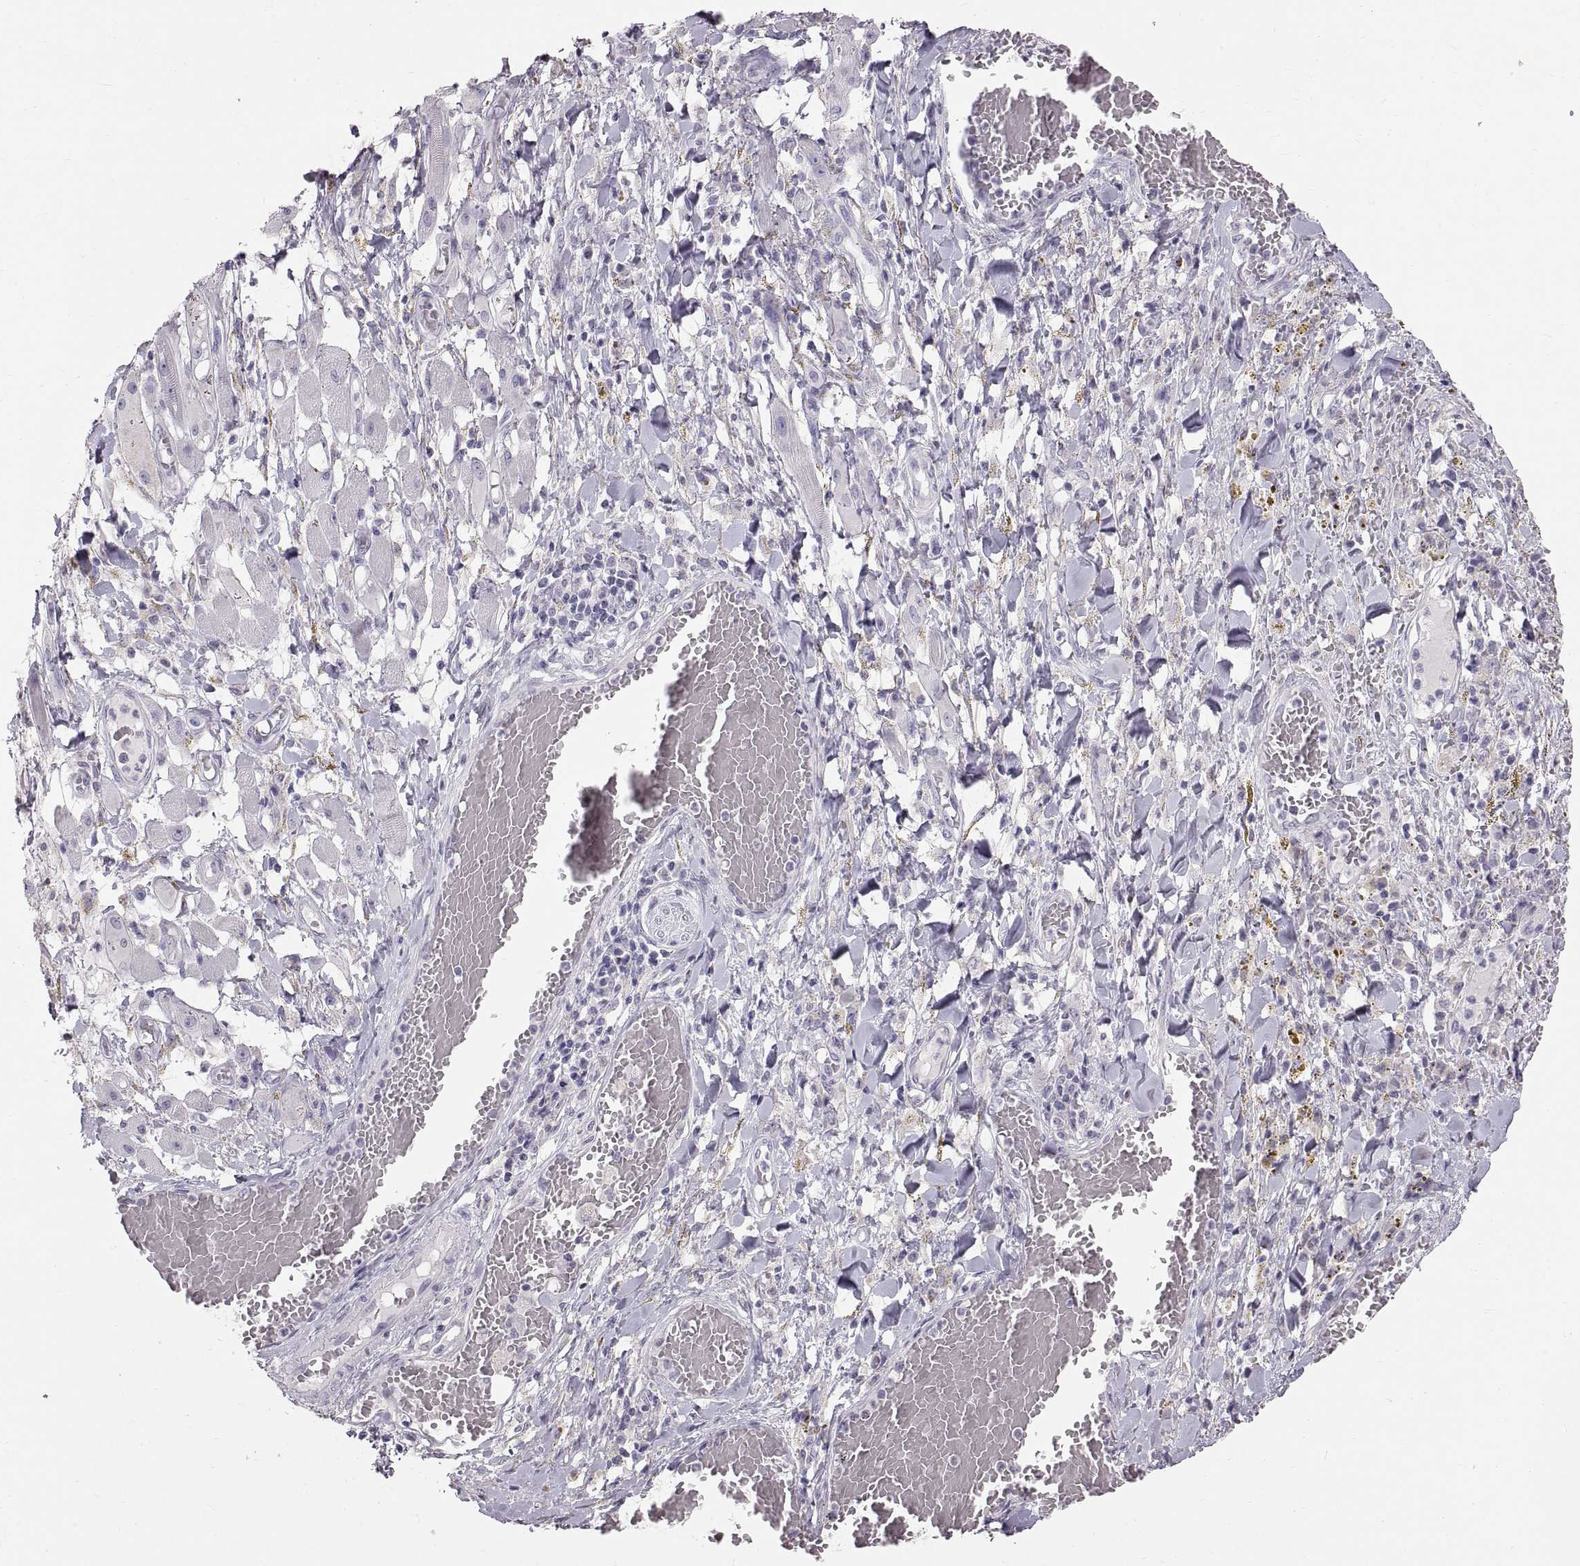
{"staining": {"intensity": "negative", "quantity": "none", "location": "none"}, "tissue": "melanoma", "cell_type": "Tumor cells", "image_type": "cancer", "snomed": [{"axis": "morphology", "description": "Malignant melanoma, NOS"}, {"axis": "topography", "description": "Skin"}], "caption": "A high-resolution micrograph shows IHC staining of melanoma, which shows no significant positivity in tumor cells.", "gene": "WBP2NL", "patient": {"sex": "female", "age": 91}}